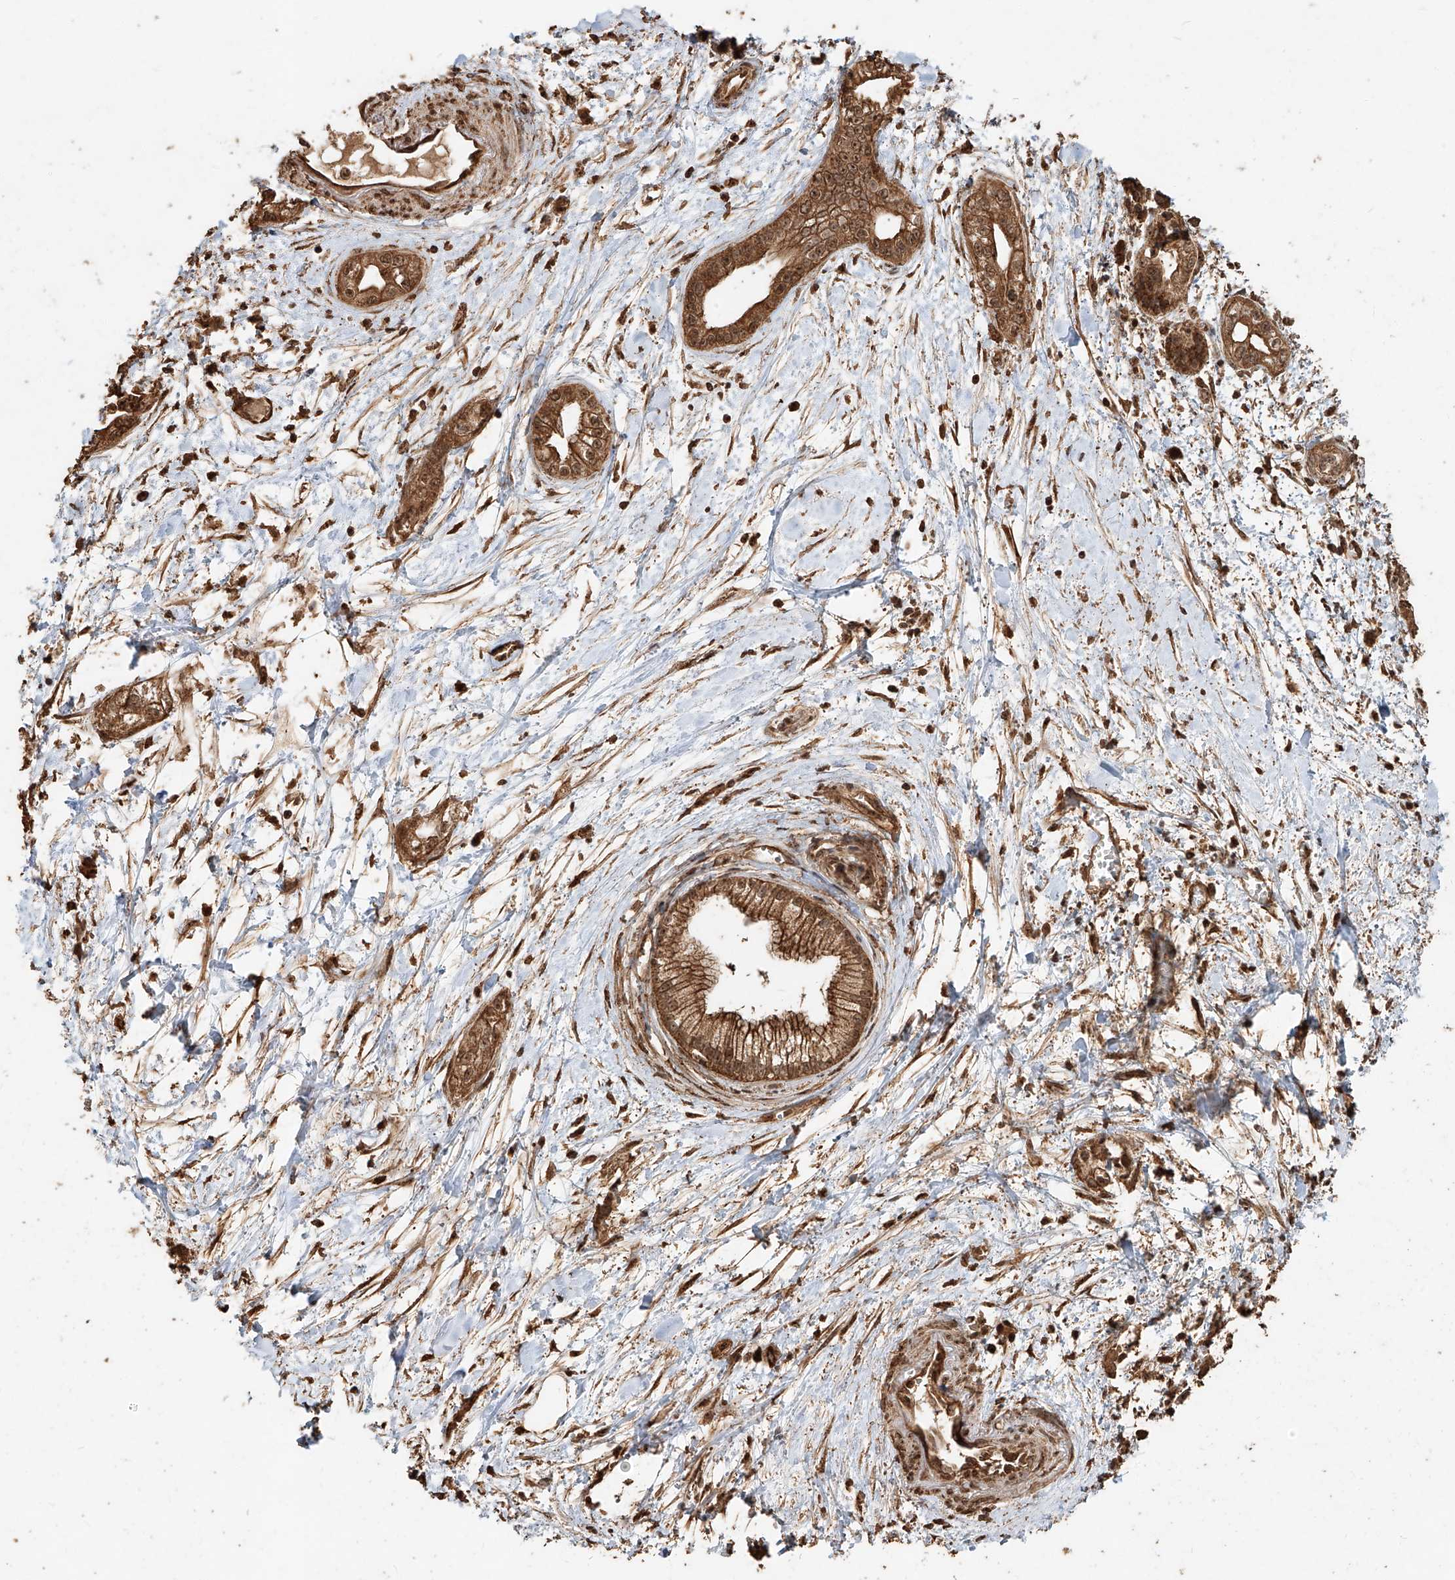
{"staining": {"intensity": "moderate", "quantity": ">75%", "location": "cytoplasmic/membranous,nuclear"}, "tissue": "pancreatic cancer", "cell_type": "Tumor cells", "image_type": "cancer", "snomed": [{"axis": "morphology", "description": "Adenocarcinoma, NOS"}, {"axis": "topography", "description": "Pancreas"}], "caption": "There is medium levels of moderate cytoplasmic/membranous and nuclear staining in tumor cells of pancreatic adenocarcinoma, as demonstrated by immunohistochemical staining (brown color).", "gene": "ZNF660", "patient": {"sex": "male", "age": 68}}